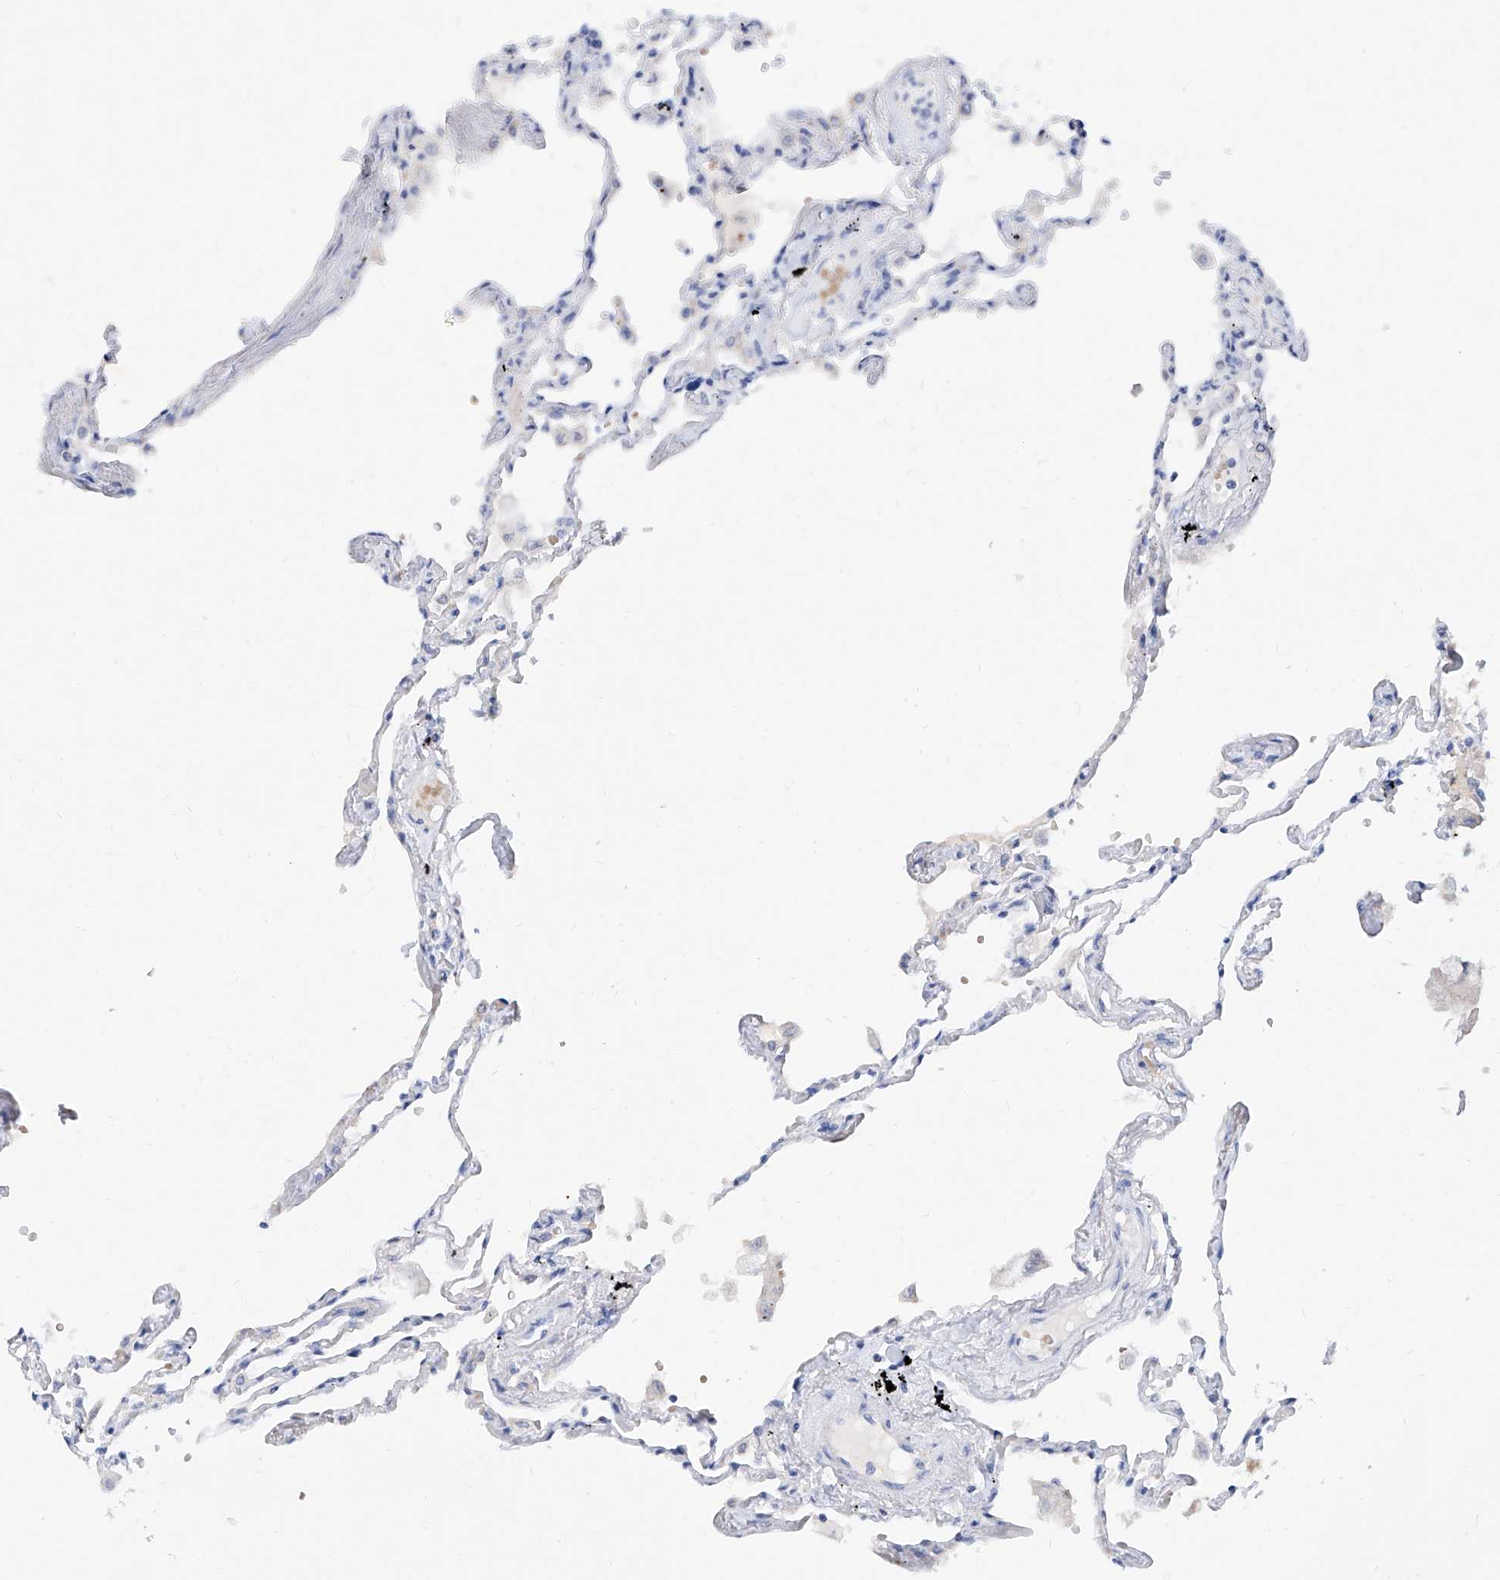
{"staining": {"intensity": "weak", "quantity": "<25%", "location": "cytoplasmic/membranous"}, "tissue": "lung", "cell_type": "Alveolar cells", "image_type": "normal", "snomed": [{"axis": "morphology", "description": "Normal tissue, NOS"}, {"axis": "topography", "description": "Lung"}], "caption": "Micrograph shows no protein expression in alveolar cells of benign lung. The staining was performed using DAB to visualize the protein expression in brown, while the nuclei were stained in blue with hematoxylin (Magnification: 20x).", "gene": "BPTF", "patient": {"sex": "female", "age": 67}}